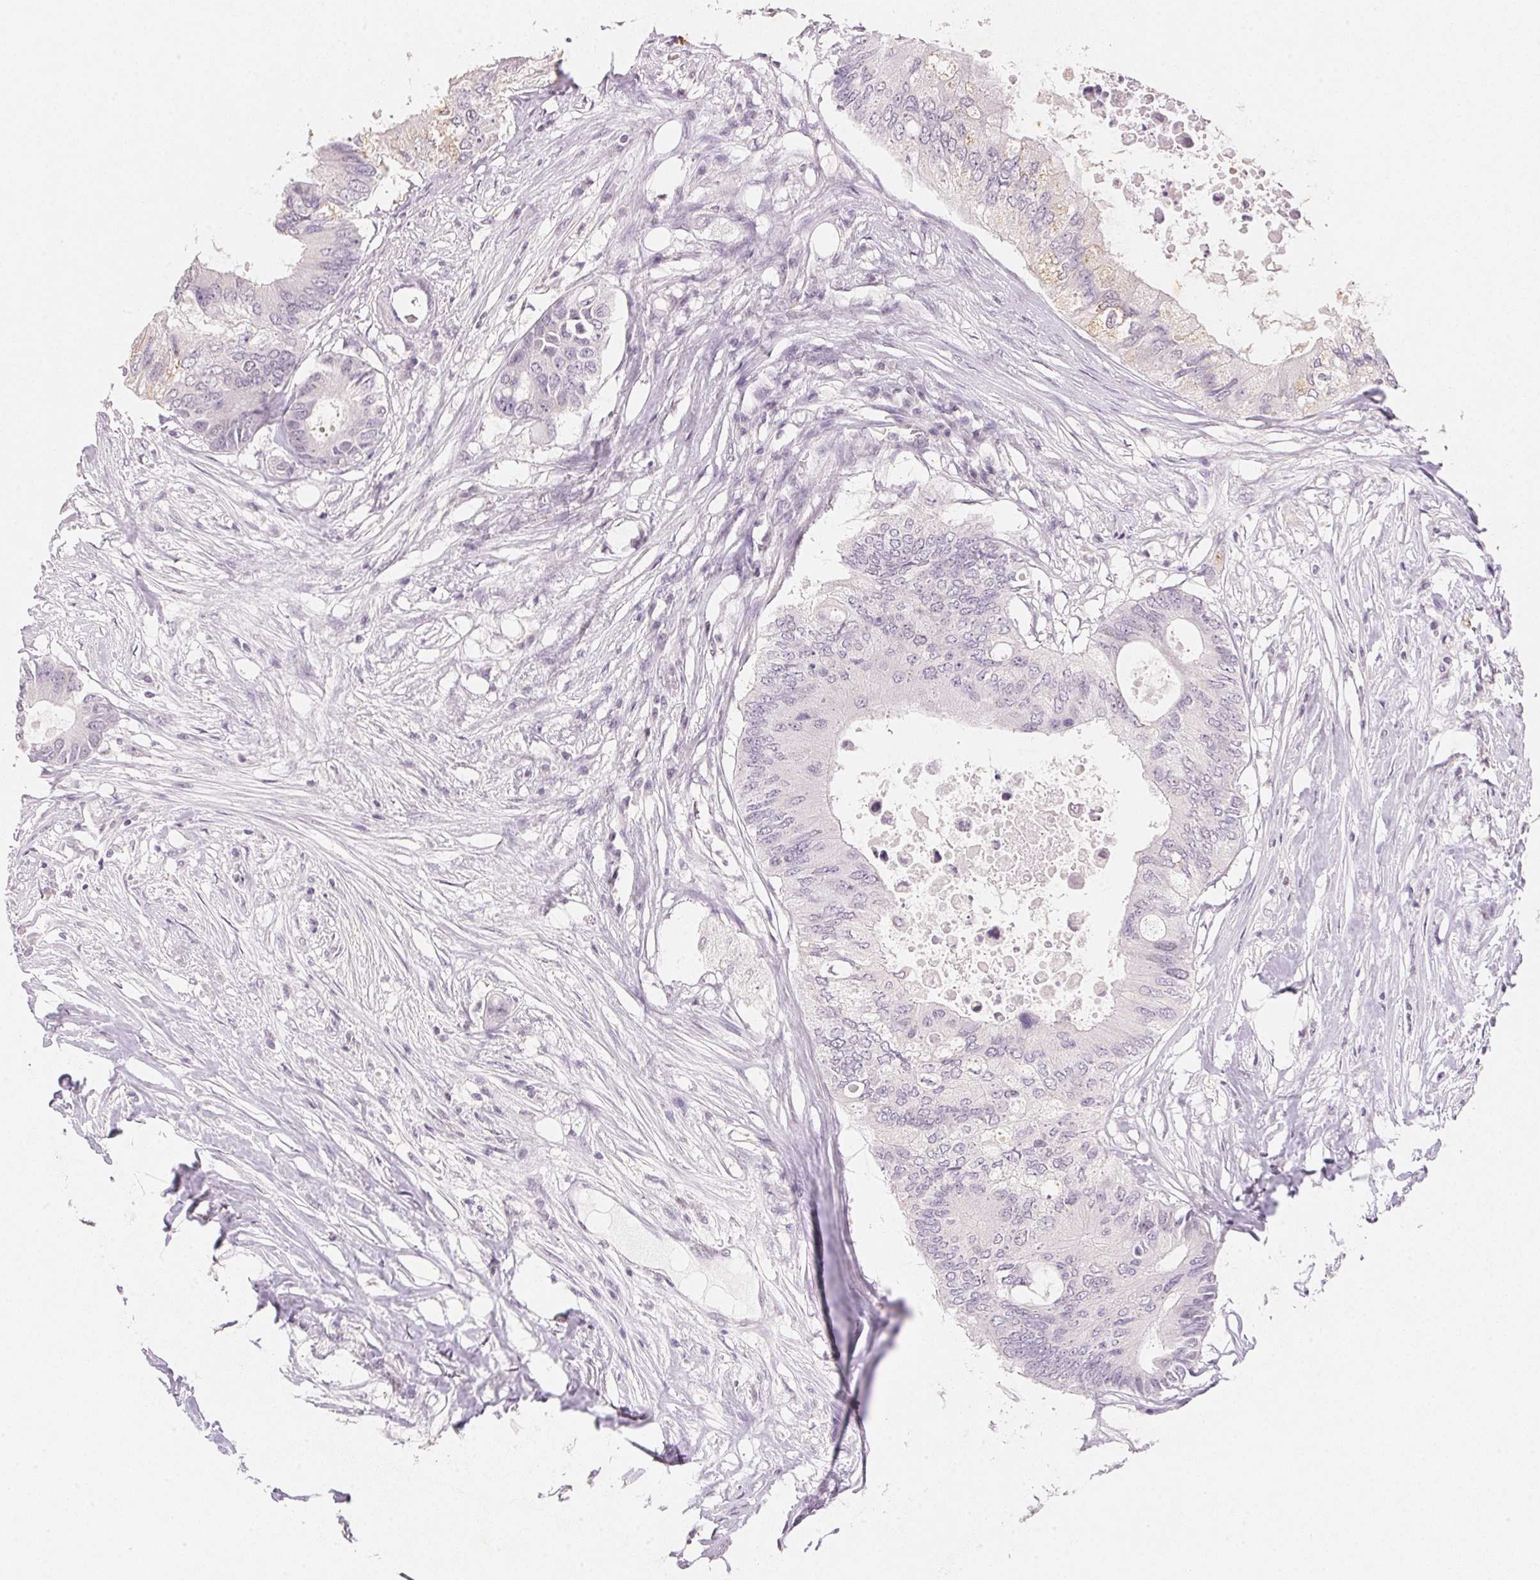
{"staining": {"intensity": "negative", "quantity": "none", "location": "none"}, "tissue": "colorectal cancer", "cell_type": "Tumor cells", "image_type": "cancer", "snomed": [{"axis": "morphology", "description": "Adenocarcinoma, NOS"}, {"axis": "topography", "description": "Colon"}], "caption": "The immunohistochemistry (IHC) image has no significant staining in tumor cells of colorectal cancer (adenocarcinoma) tissue.", "gene": "SMTN", "patient": {"sex": "male", "age": 71}}